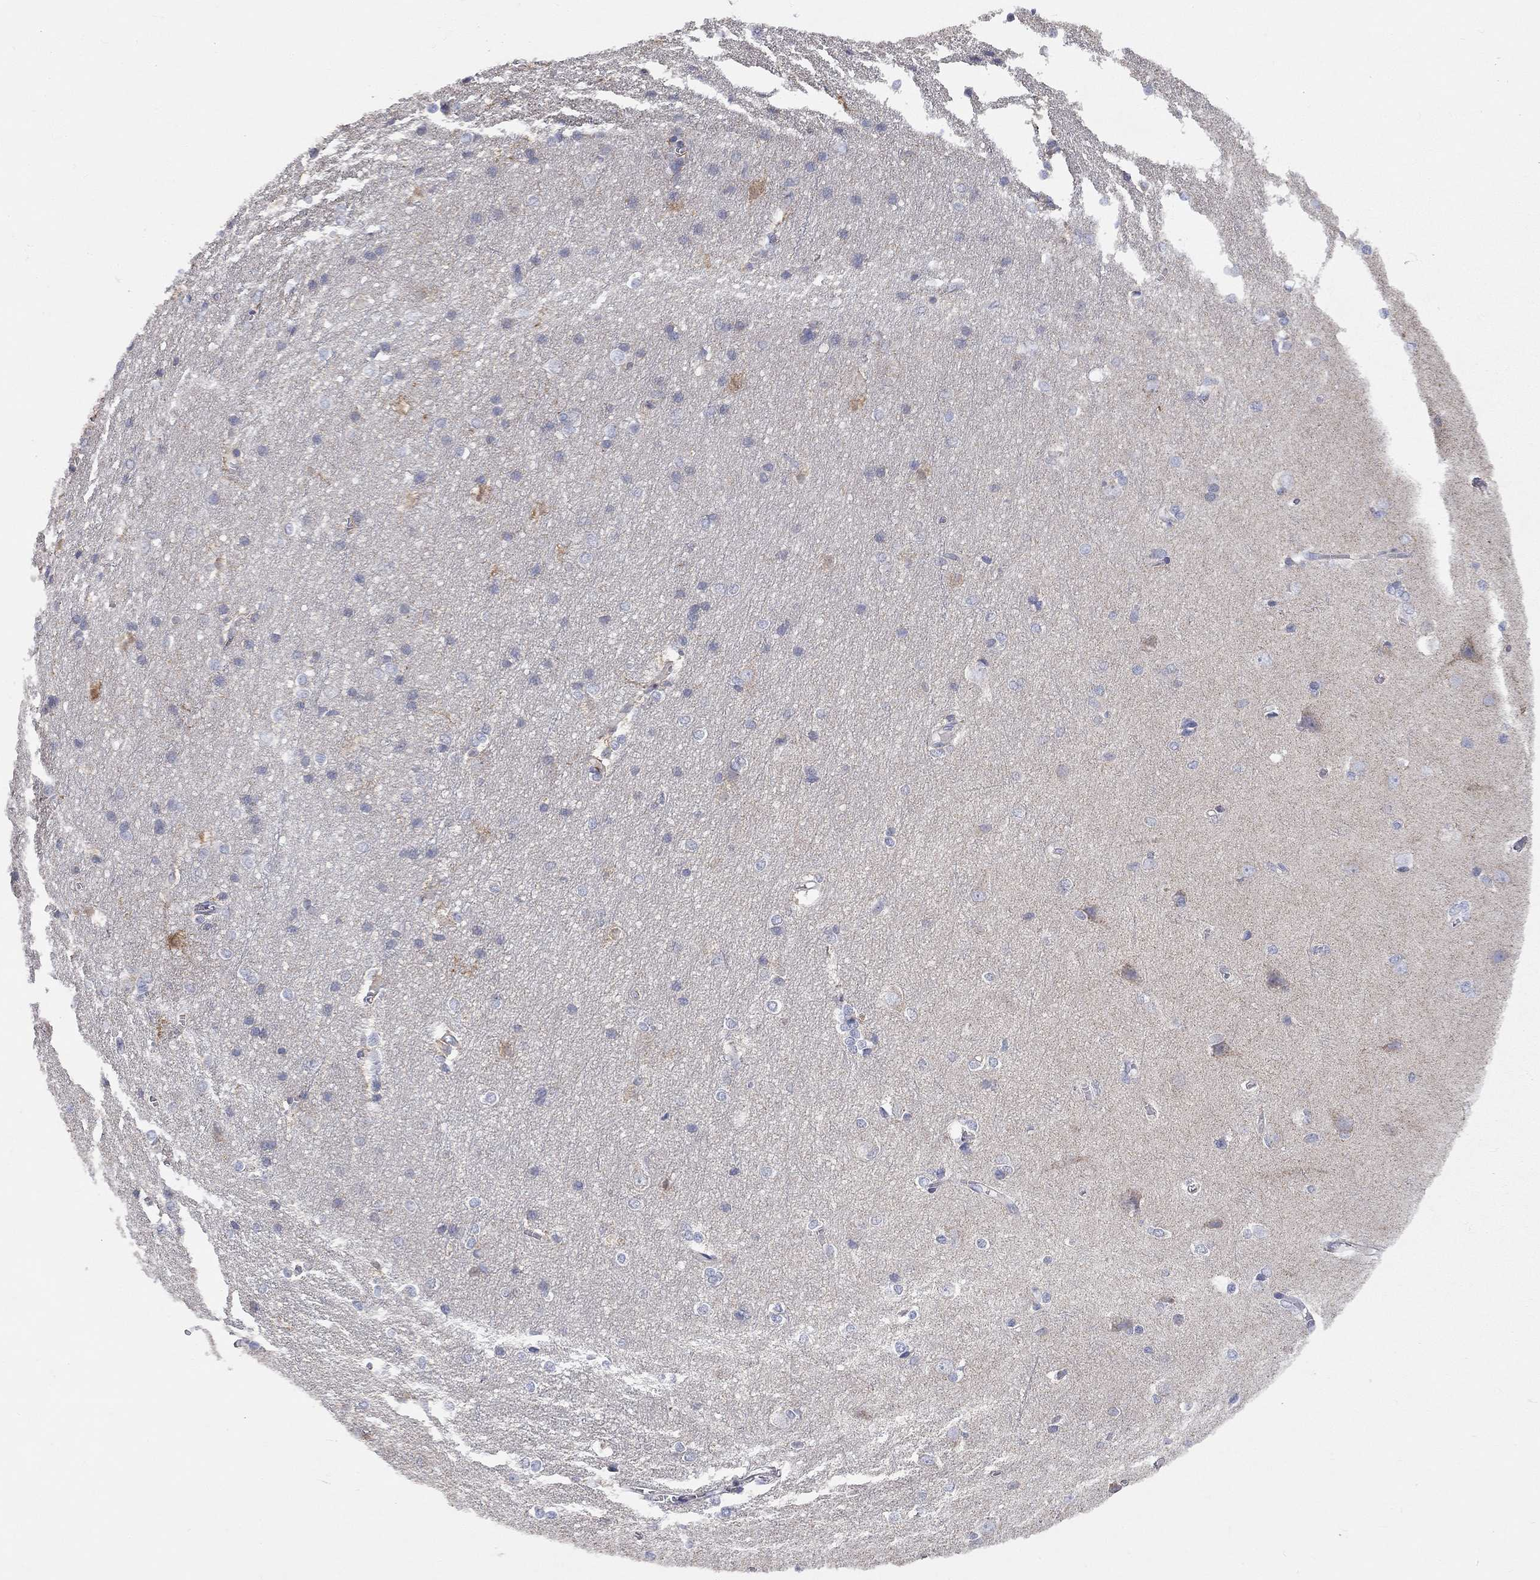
{"staining": {"intensity": "negative", "quantity": "none", "location": "none"}, "tissue": "cerebral cortex", "cell_type": "Endothelial cells", "image_type": "normal", "snomed": [{"axis": "morphology", "description": "Normal tissue, NOS"}, {"axis": "topography", "description": "Cerebral cortex"}], "caption": "DAB (3,3'-diaminobenzidine) immunohistochemical staining of normal cerebral cortex shows no significant staining in endothelial cells. (IHC, brightfield microscopy, high magnification).", "gene": "CFAP161", "patient": {"sex": "male", "age": 37}}